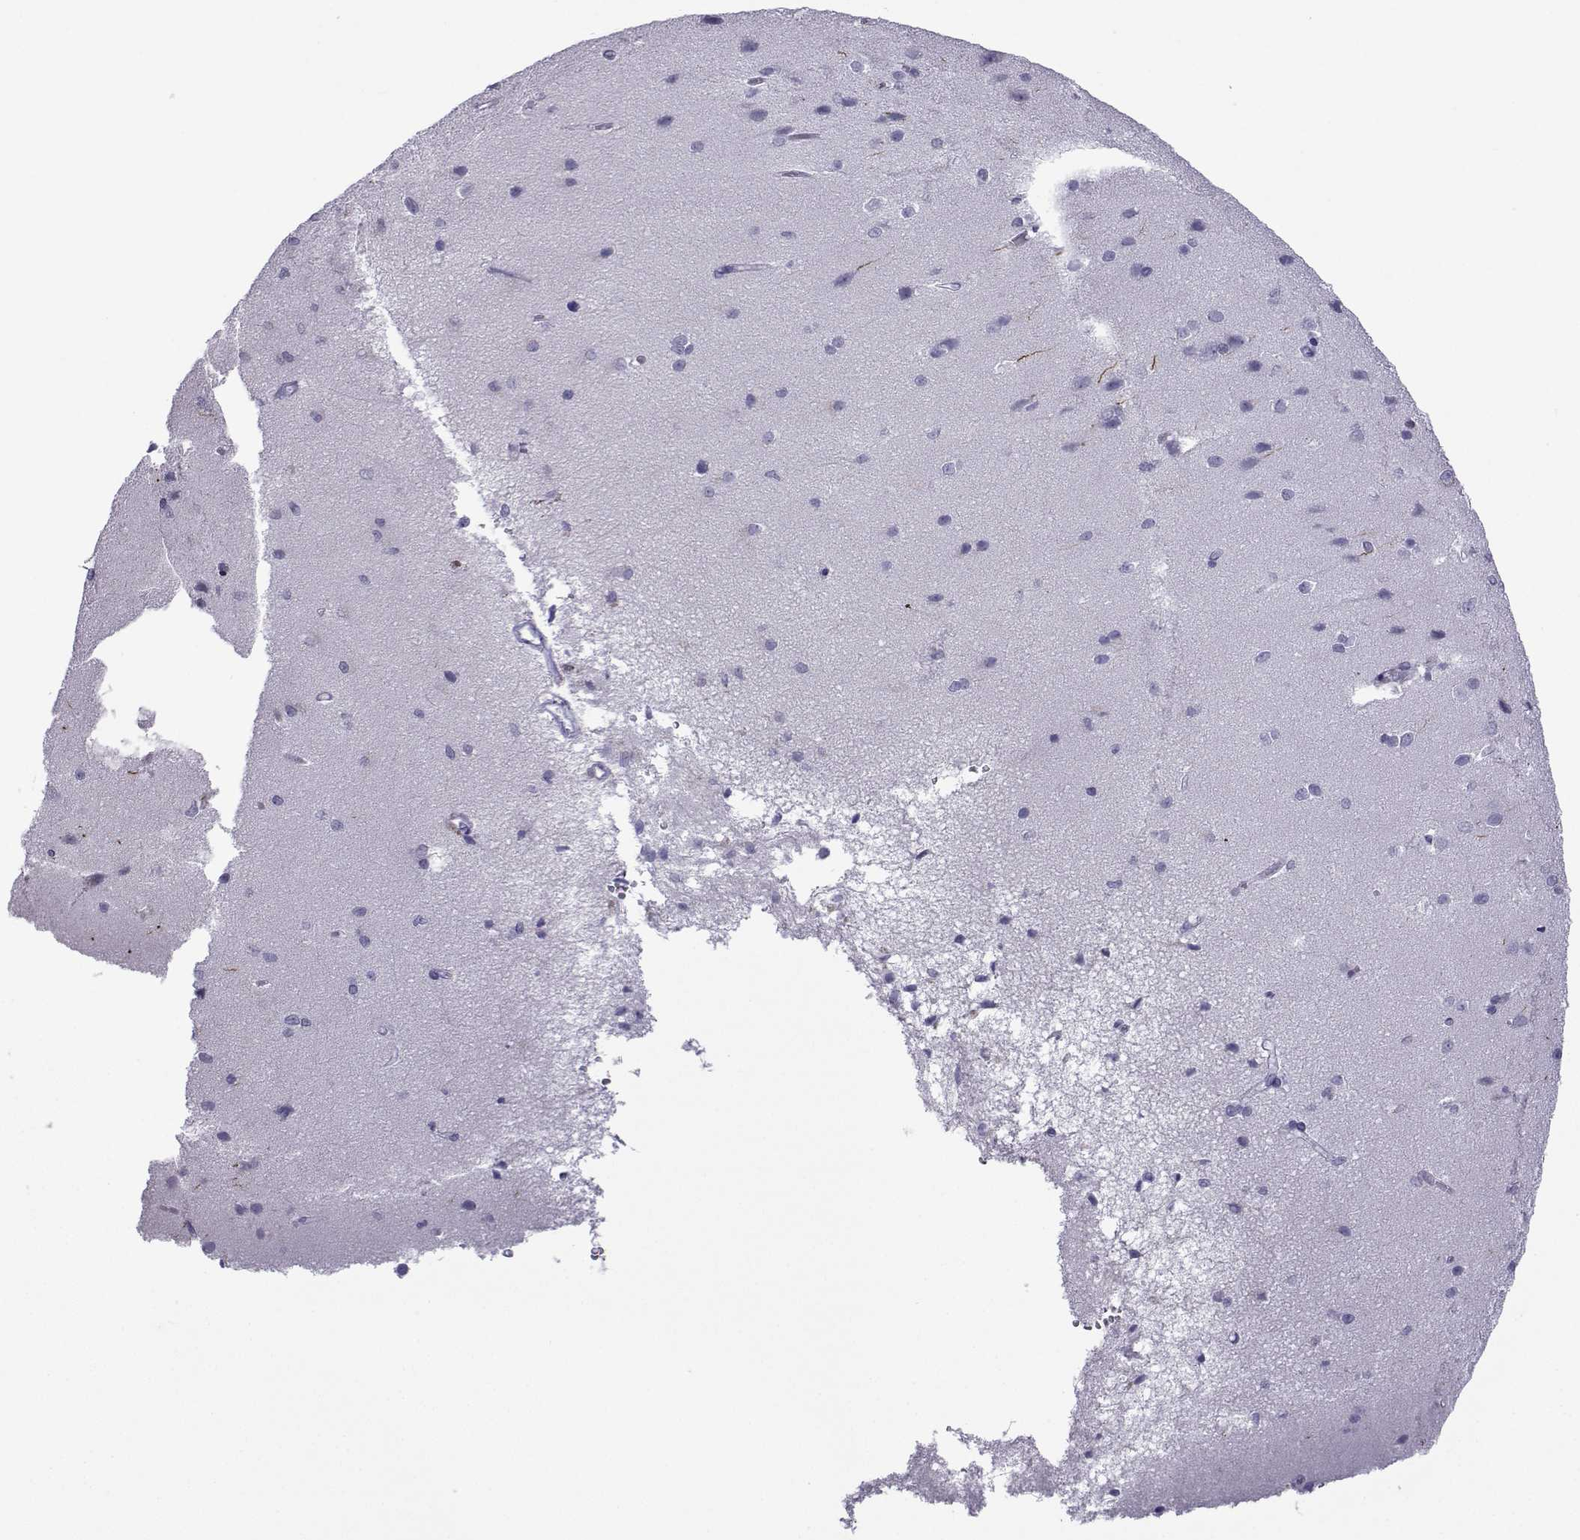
{"staining": {"intensity": "negative", "quantity": "none", "location": "none"}, "tissue": "cerebral cortex", "cell_type": "Endothelial cells", "image_type": "normal", "snomed": [{"axis": "morphology", "description": "Normal tissue, NOS"}, {"axis": "topography", "description": "Cerebral cortex"}], "caption": "Human cerebral cortex stained for a protein using IHC demonstrates no expression in endothelial cells.", "gene": "TRIM46", "patient": {"sex": "male", "age": 37}}